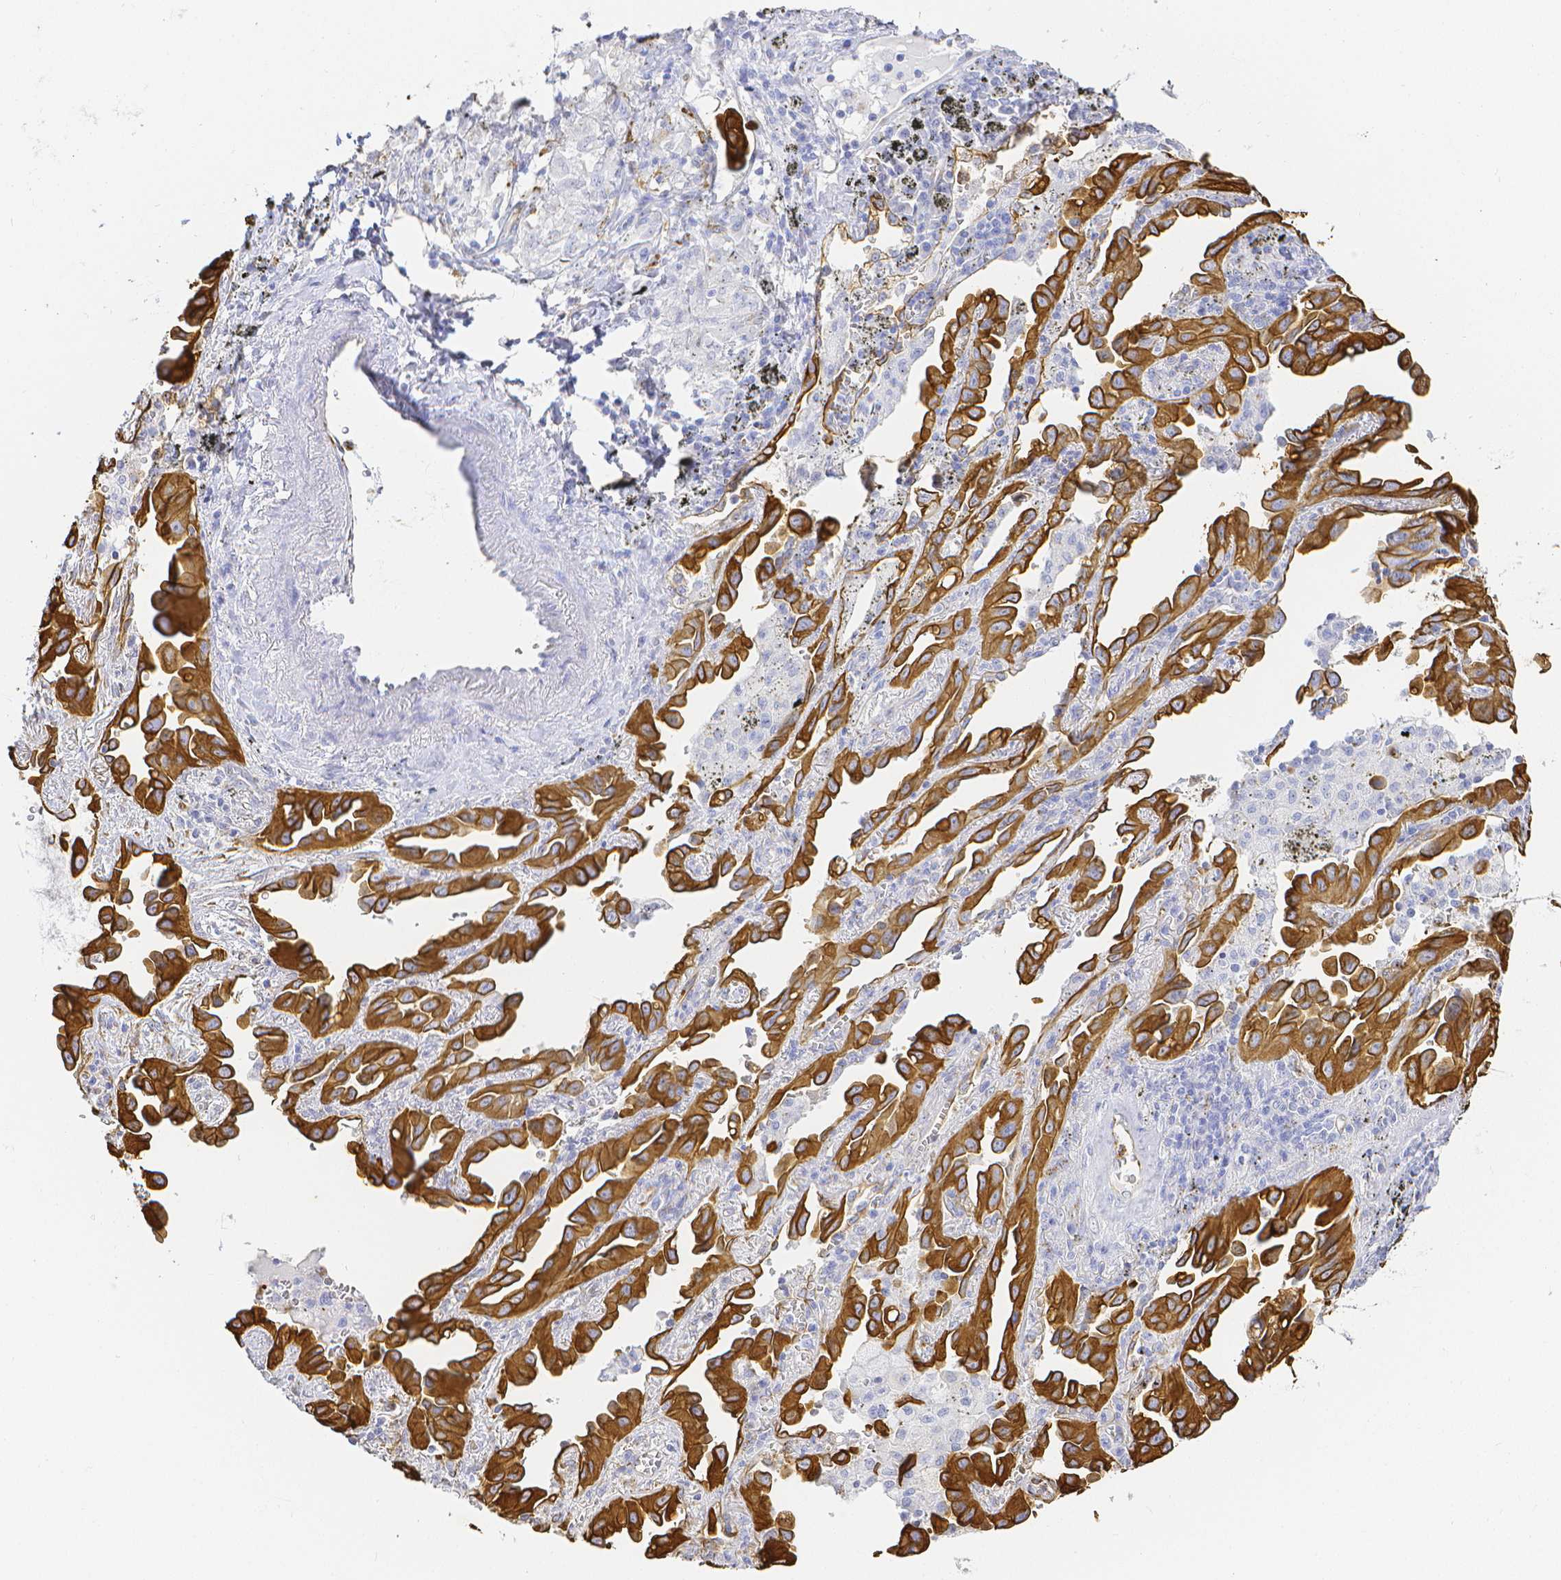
{"staining": {"intensity": "strong", "quantity": ">75%", "location": "cytoplasmic/membranous"}, "tissue": "lung cancer", "cell_type": "Tumor cells", "image_type": "cancer", "snomed": [{"axis": "morphology", "description": "Adenocarcinoma, NOS"}, {"axis": "topography", "description": "Lung"}], "caption": "A photomicrograph showing strong cytoplasmic/membranous expression in approximately >75% of tumor cells in lung cancer, as visualized by brown immunohistochemical staining.", "gene": "SMURF1", "patient": {"sex": "male", "age": 68}}